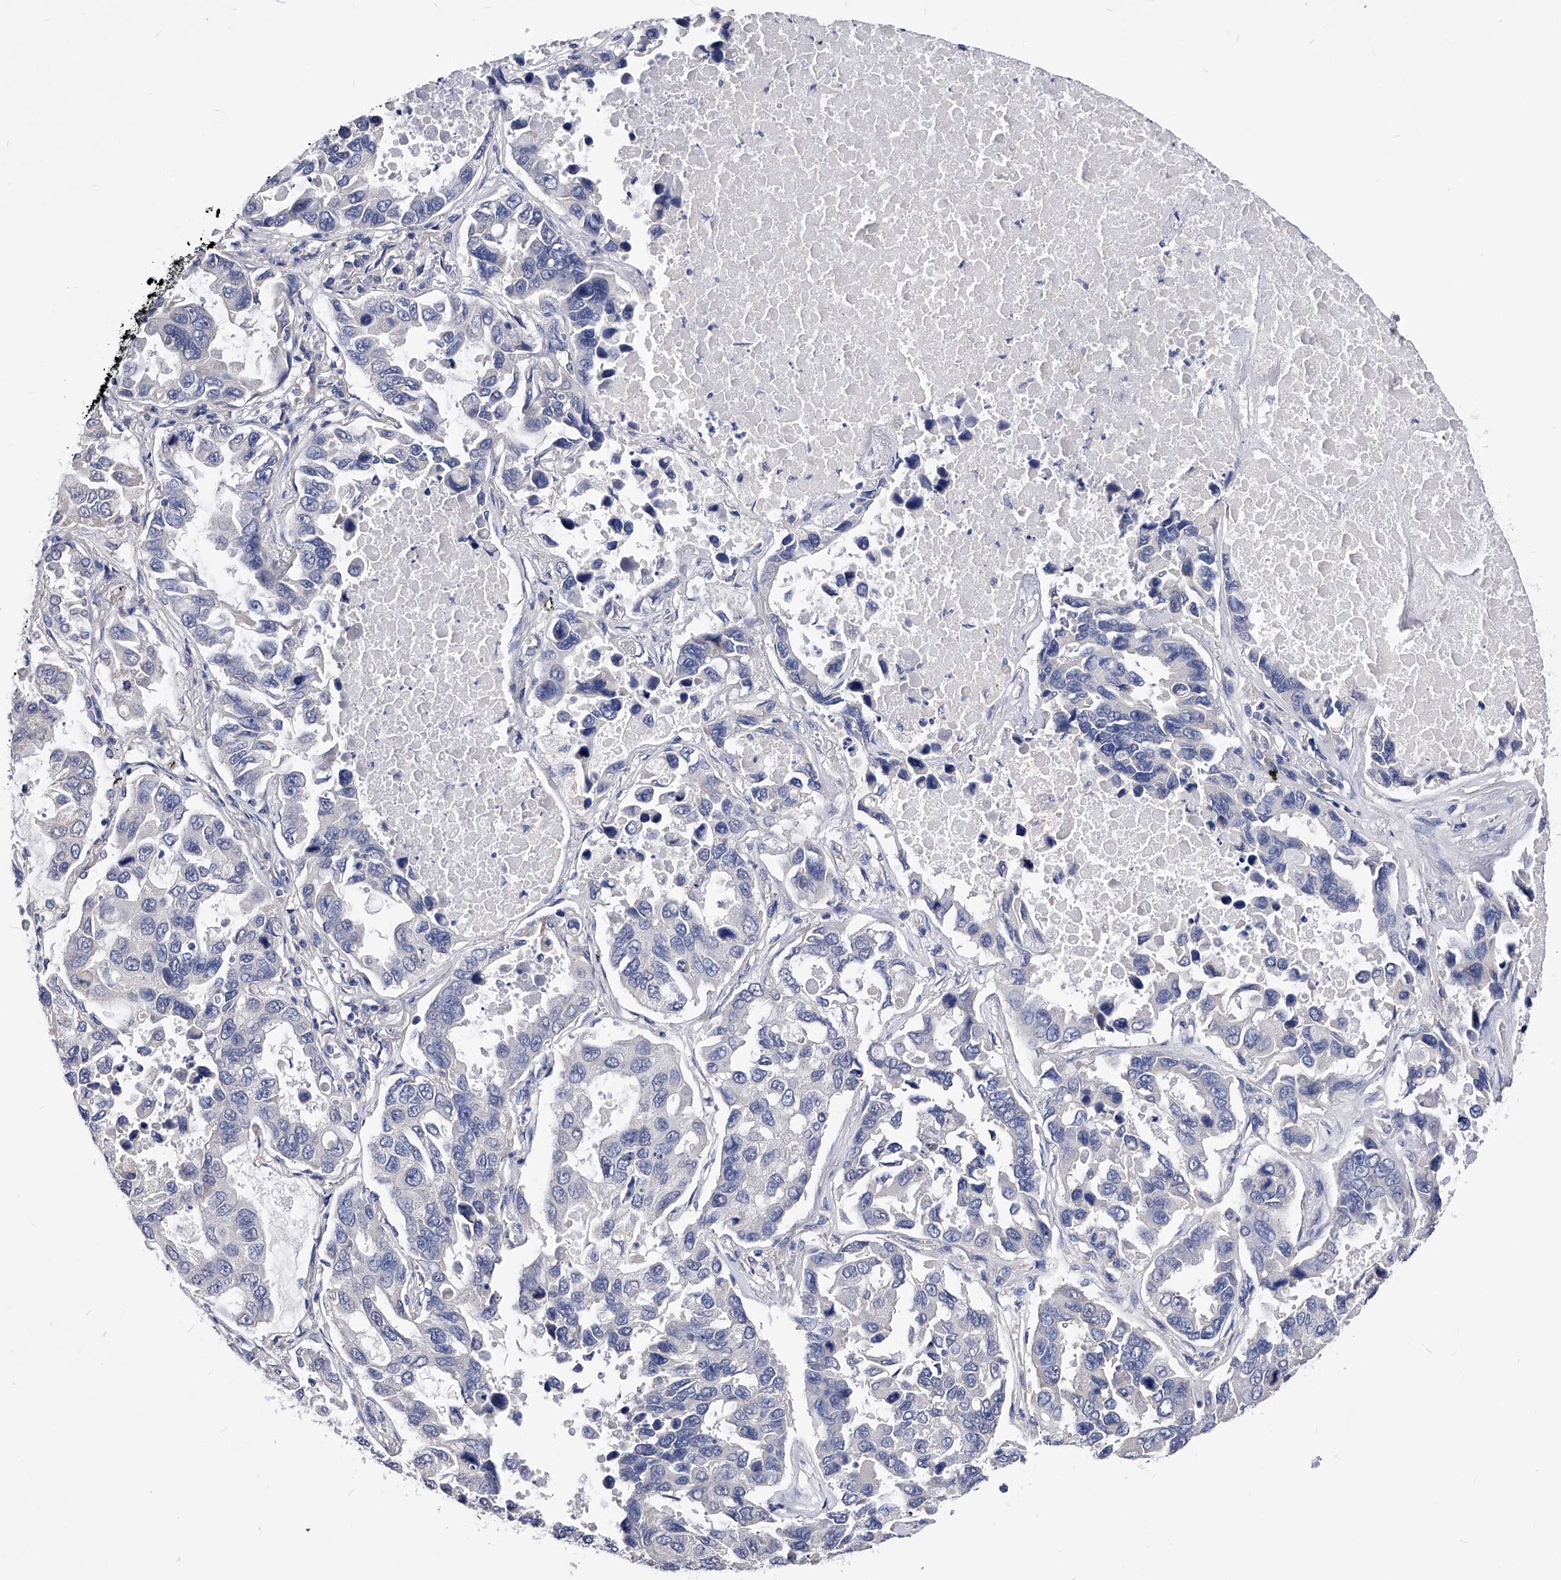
{"staining": {"intensity": "negative", "quantity": "none", "location": "none"}, "tissue": "lung cancer", "cell_type": "Tumor cells", "image_type": "cancer", "snomed": [{"axis": "morphology", "description": "Adenocarcinoma, NOS"}, {"axis": "topography", "description": "Lung"}], "caption": "Adenocarcinoma (lung) stained for a protein using immunohistochemistry exhibits no expression tumor cells.", "gene": "ZNF529", "patient": {"sex": "male", "age": 64}}